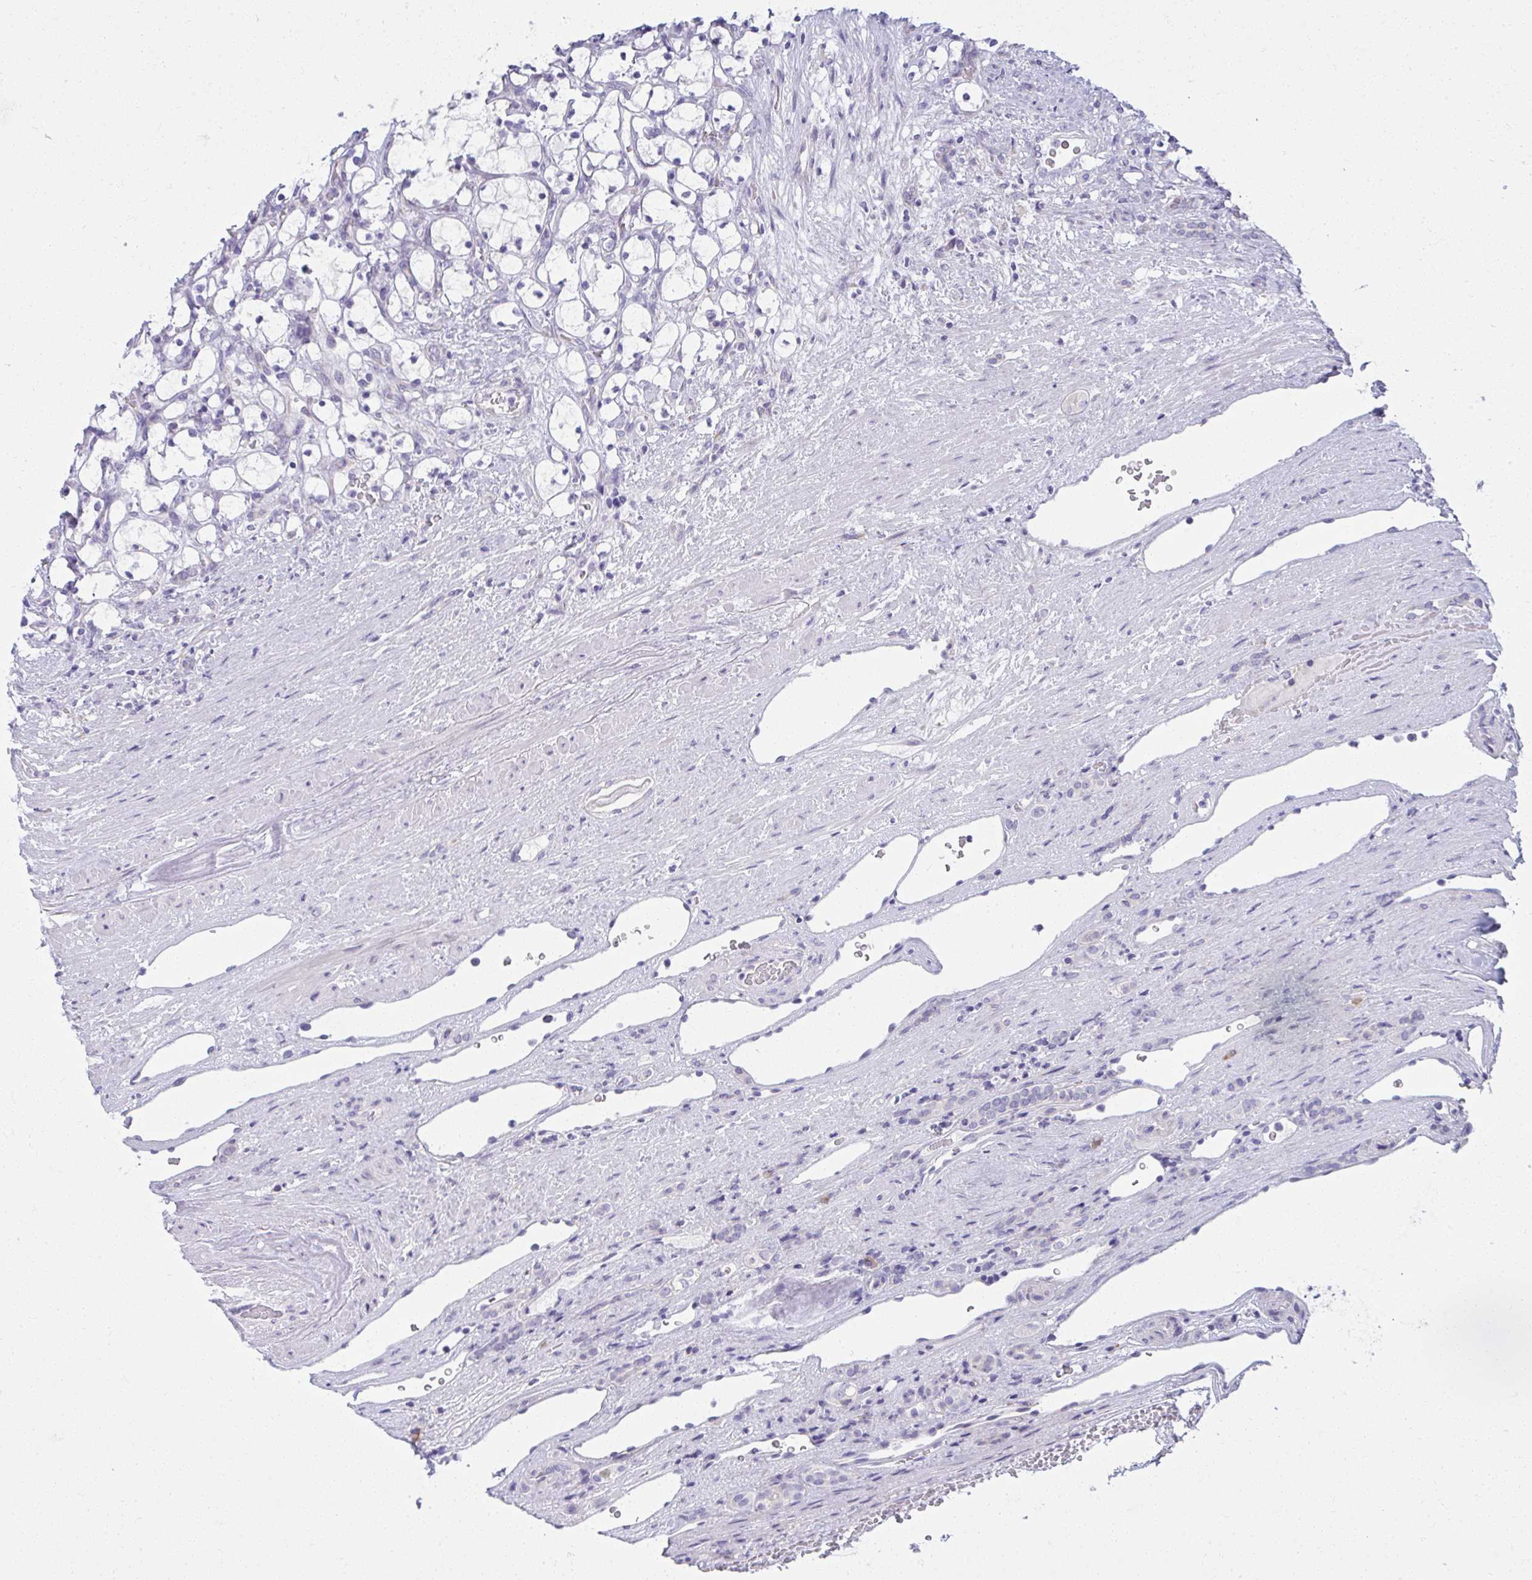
{"staining": {"intensity": "negative", "quantity": "none", "location": "none"}, "tissue": "renal cancer", "cell_type": "Tumor cells", "image_type": "cancer", "snomed": [{"axis": "morphology", "description": "Adenocarcinoma, NOS"}, {"axis": "topography", "description": "Kidney"}], "caption": "Adenocarcinoma (renal) was stained to show a protein in brown. There is no significant positivity in tumor cells. (Stains: DAB (3,3'-diaminobenzidine) immunohistochemistry with hematoxylin counter stain, Microscopy: brightfield microscopy at high magnification).", "gene": "FASLG", "patient": {"sex": "female", "age": 69}}